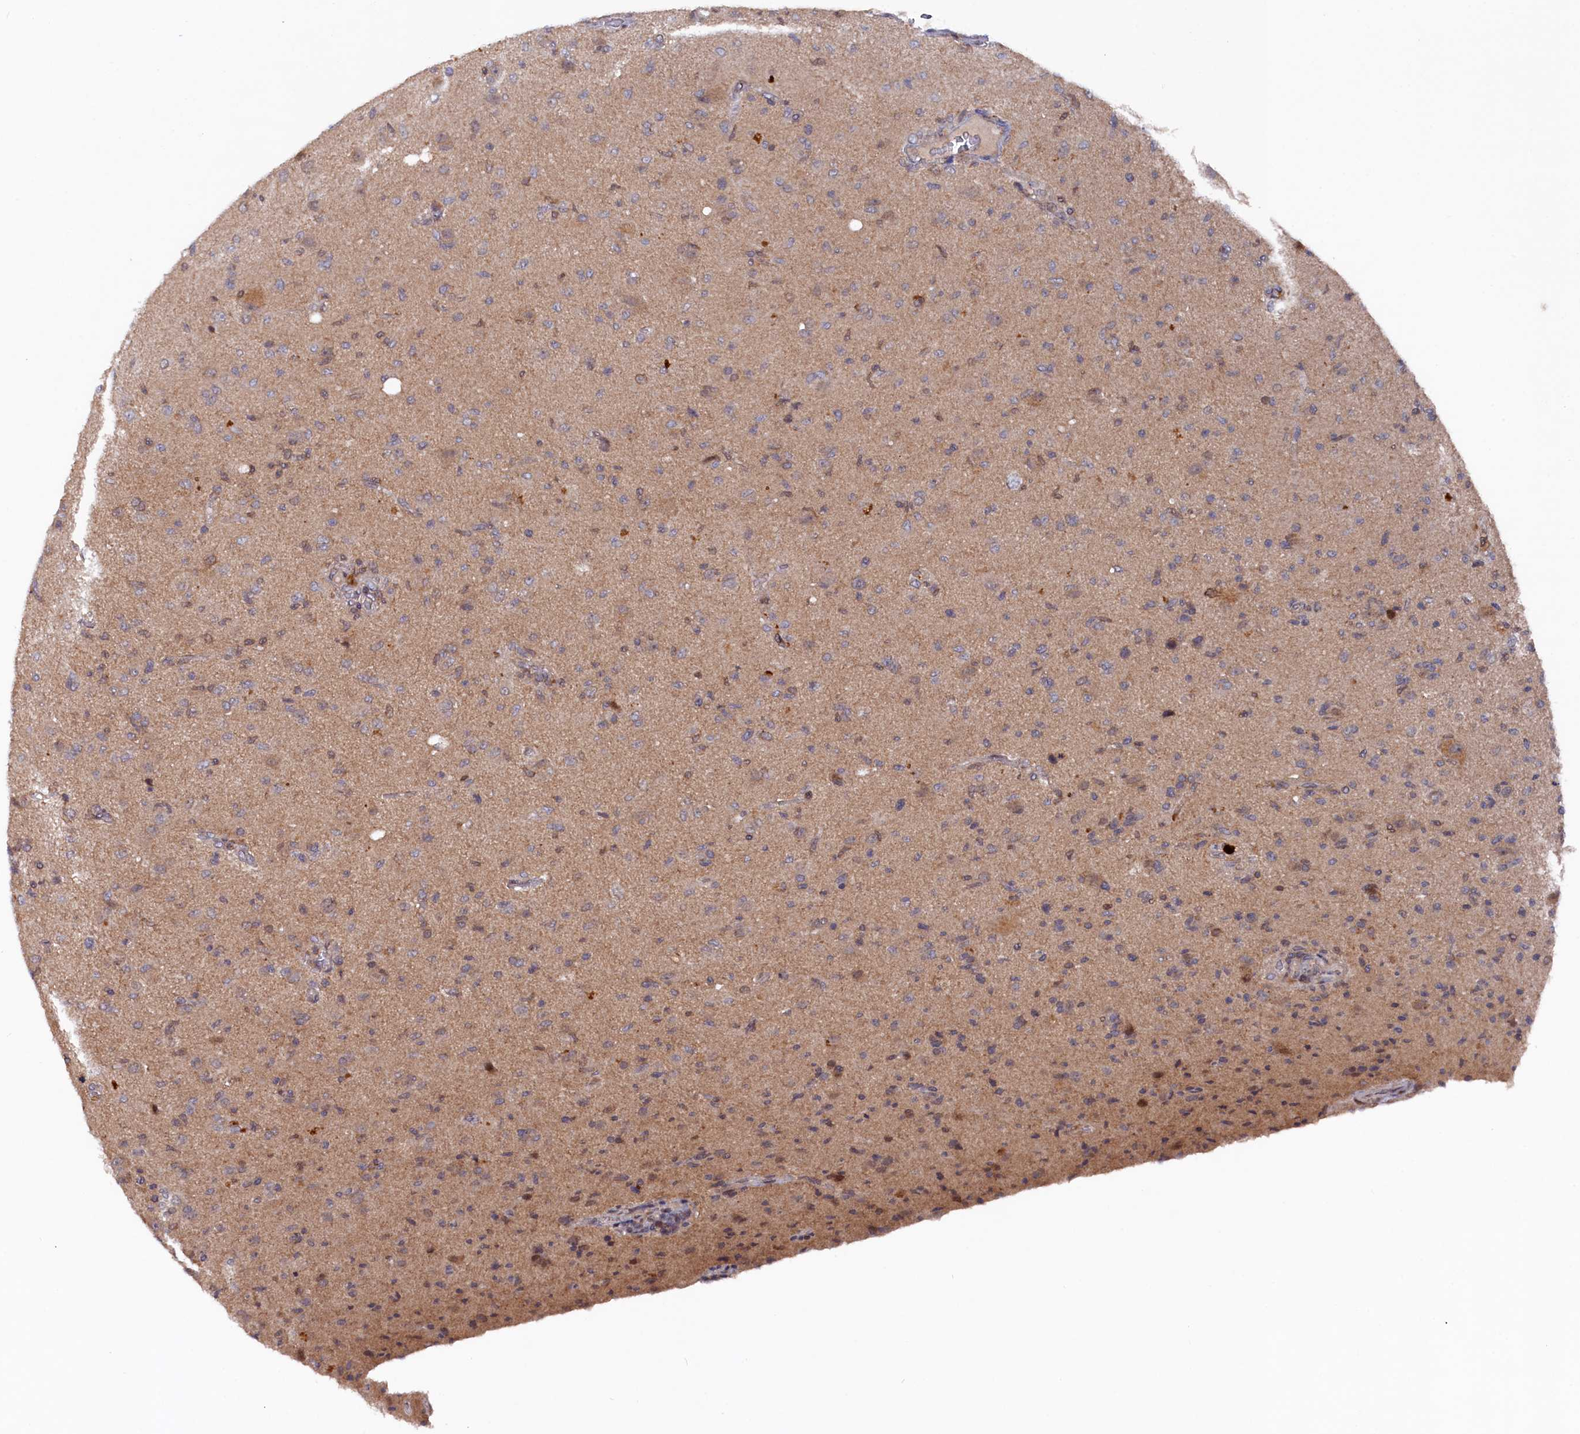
{"staining": {"intensity": "weak", "quantity": "25%-75%", "location": "cytoplasmic/membranous"}, "tissue": "glioma", "cell_type": "Tumor cells", "image_type": "cancer", "snomed": [{"axis": "morphology", "description": "Glioma, malignant, High grade"}, {"axis": "topography", "description": "Brain"}], "caption": "Protein analysis of glioma tissue displays weak cytoplasmic/membranous expression in approximately 25%-75% of tumor cells.", "gene": "TMC5", "patient": {"sex": "female", "age": 57}}